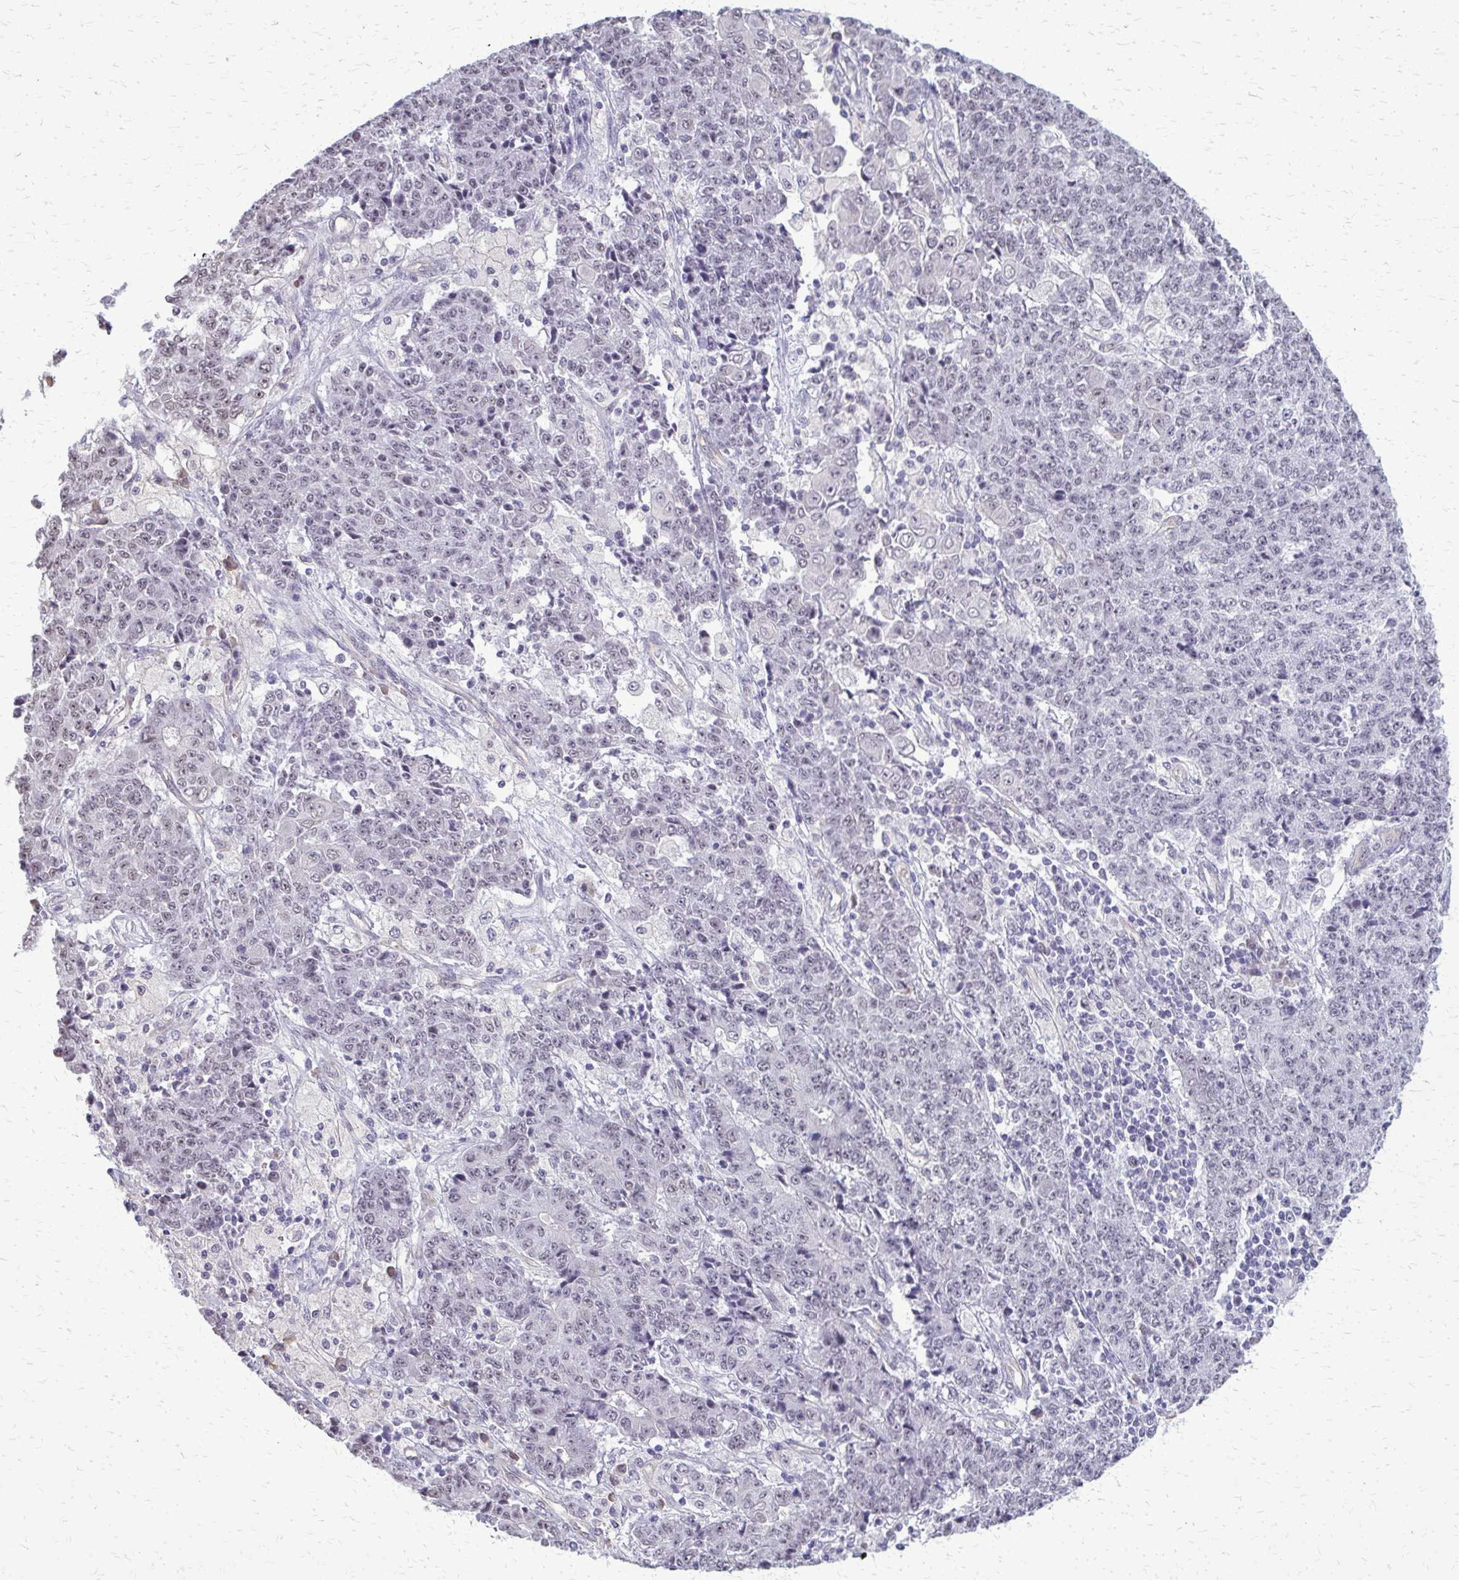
{"staining": {"intensity": "negative", "quantity": "none", "location": "none"}, "tissue": "ovarian cancer", "cell_type": "Tumor cells", "image_type": "cancer", "snomed": [{"axis": "morphology", "description": "Carcinoma, endometroid"}, {"axis": "topography", "description": "Ovary"}], "caption": "Immunohistochemistry (IHC) of ovarian endometroid carcinoma exhibits no staining in tumor cells.", "gene": "PLCB1", "patient": {"sex": "female", "age": 42}}